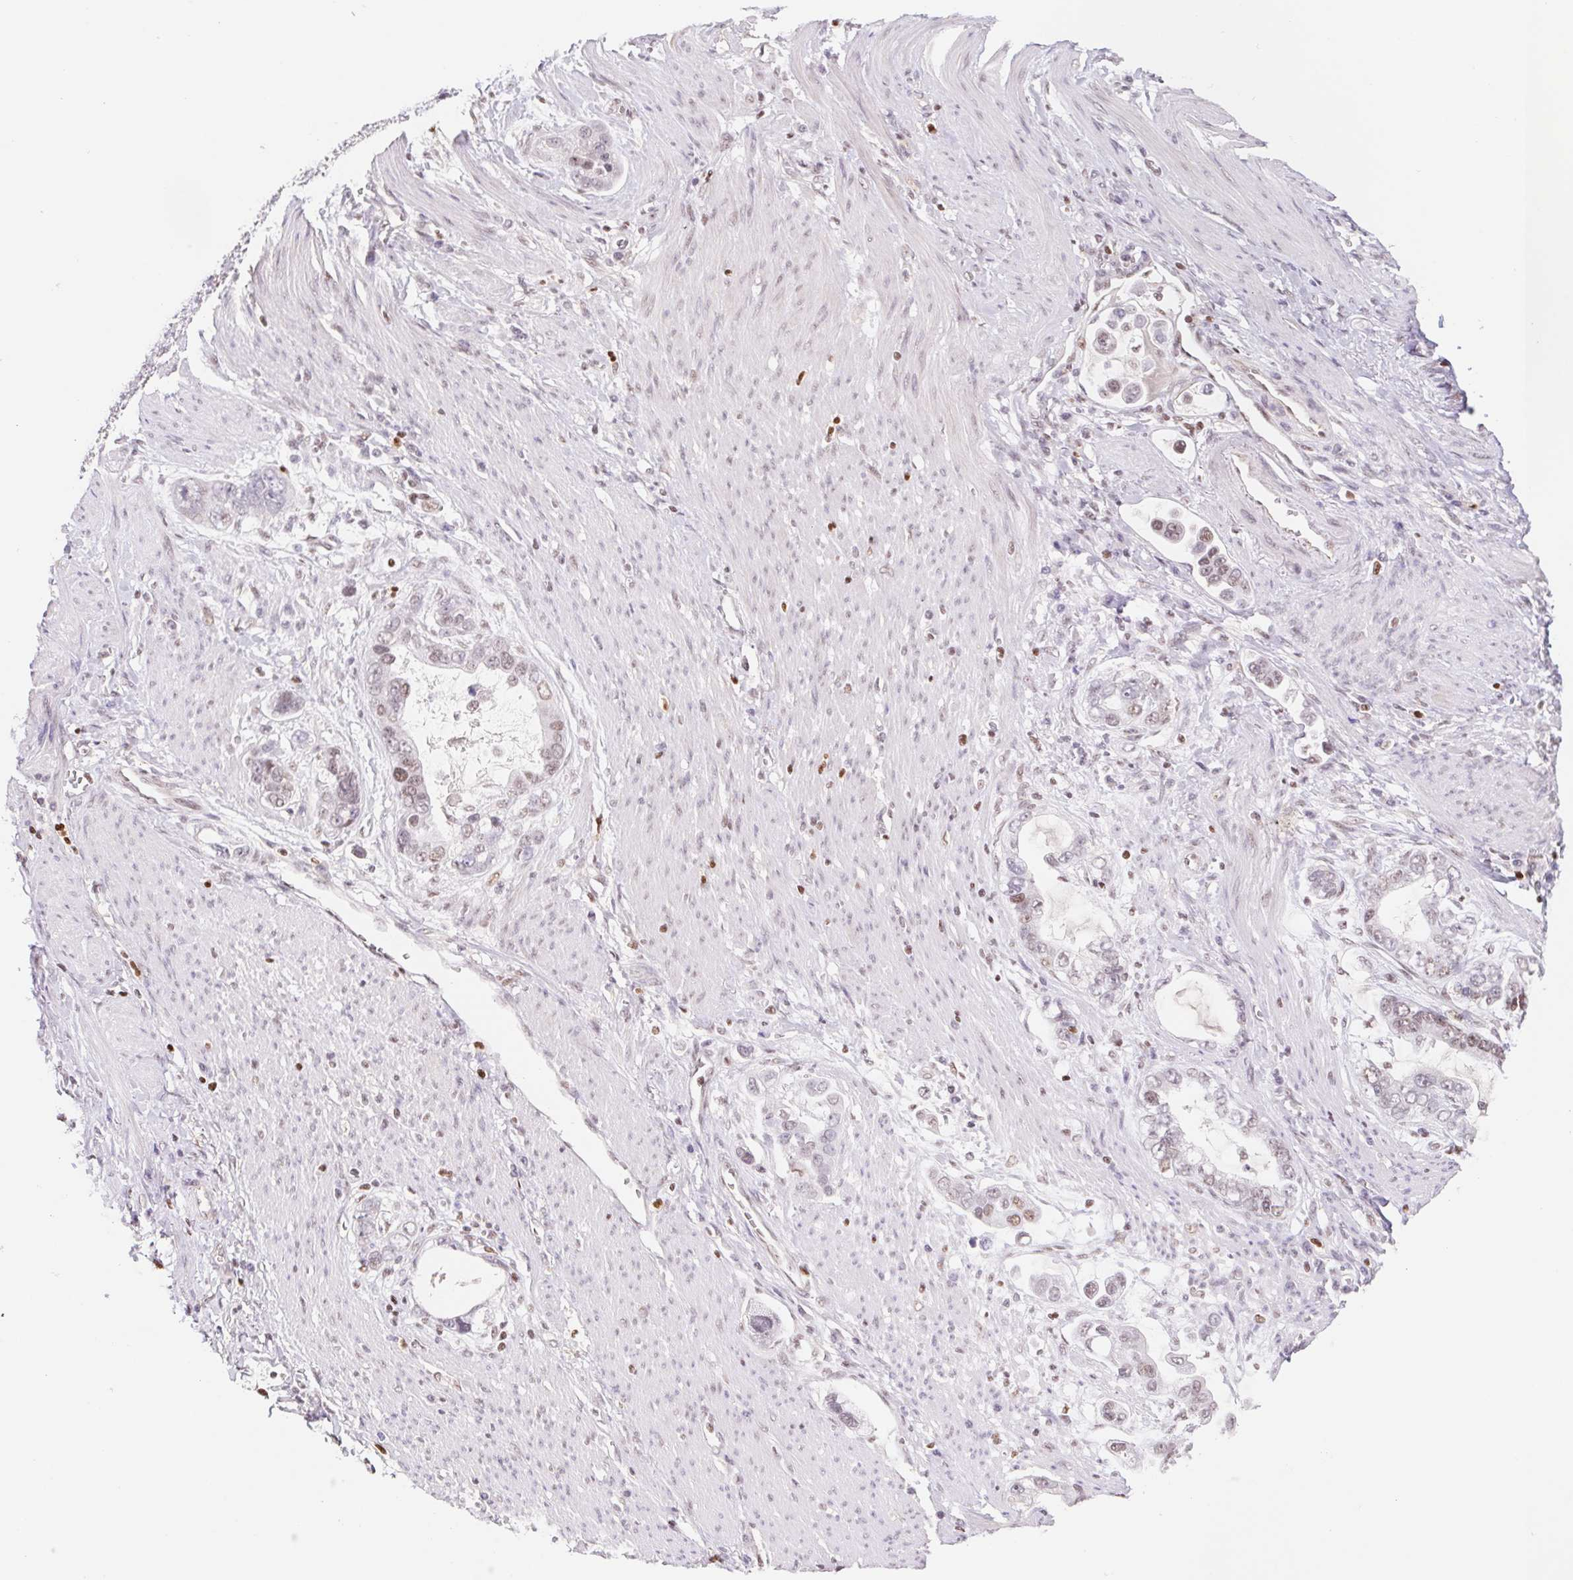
{"staining": {"intensity": "moderate", "quantity": "<25%", "location": "nuclear"}, "tissue": "stomach cancer", "cell_type": "Tumor cells", "image_type": "cancer", "snomed": [{"axis": "morphology", "description": "Adenocarcinoma, NOS"}, {"axis": "topography", "description": "Stomach, lower"}], "caption": "Immunohistochemical staining of stomach adenocarcinoma displays low levels of moderate nuclear protein staining in about <25% of tumor cells.", "gene": "TRERF1", "patient": {"sex": "female", "age": 93}}